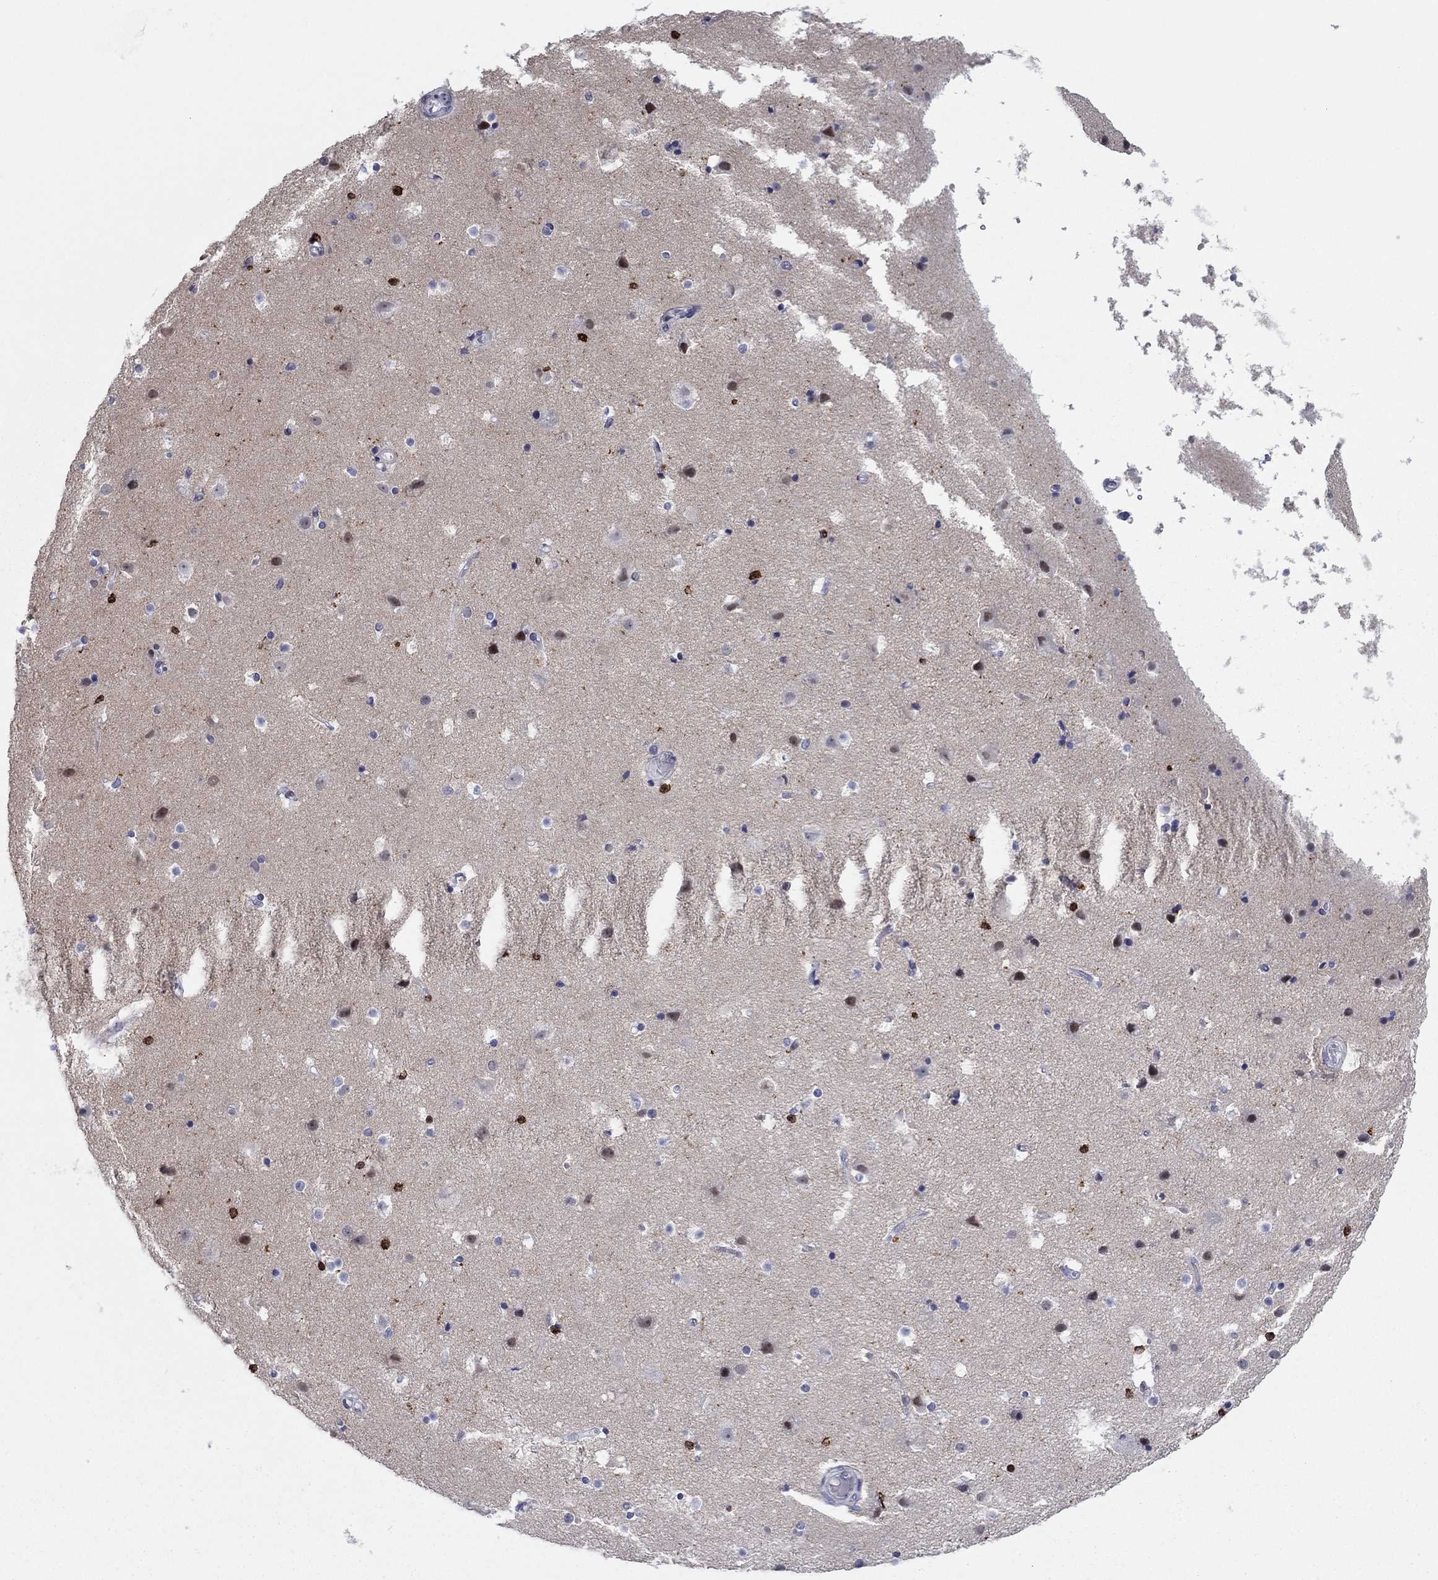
{"staining": {"intensity": "negative", "quantity": "none", "location": "none"}, "tissue": "cerebral cortex", "cell_type": "Endothelial cells", "image_type": "normal", "snomed": [{"axis": "morphology", "description": "Normal tissue, NOS"}, {"axis": "topography", "description": "Cerebral cortex"}], "caption": "Immunohistochemical staining of benign human cerebral cortex exhibits no significant expression in endothelial cells. (Immunohistochemistry, brightfield microscopy, high magnification).", "gene": "ARHGAP27", "patient": {"sex": "female", "age": 52}}